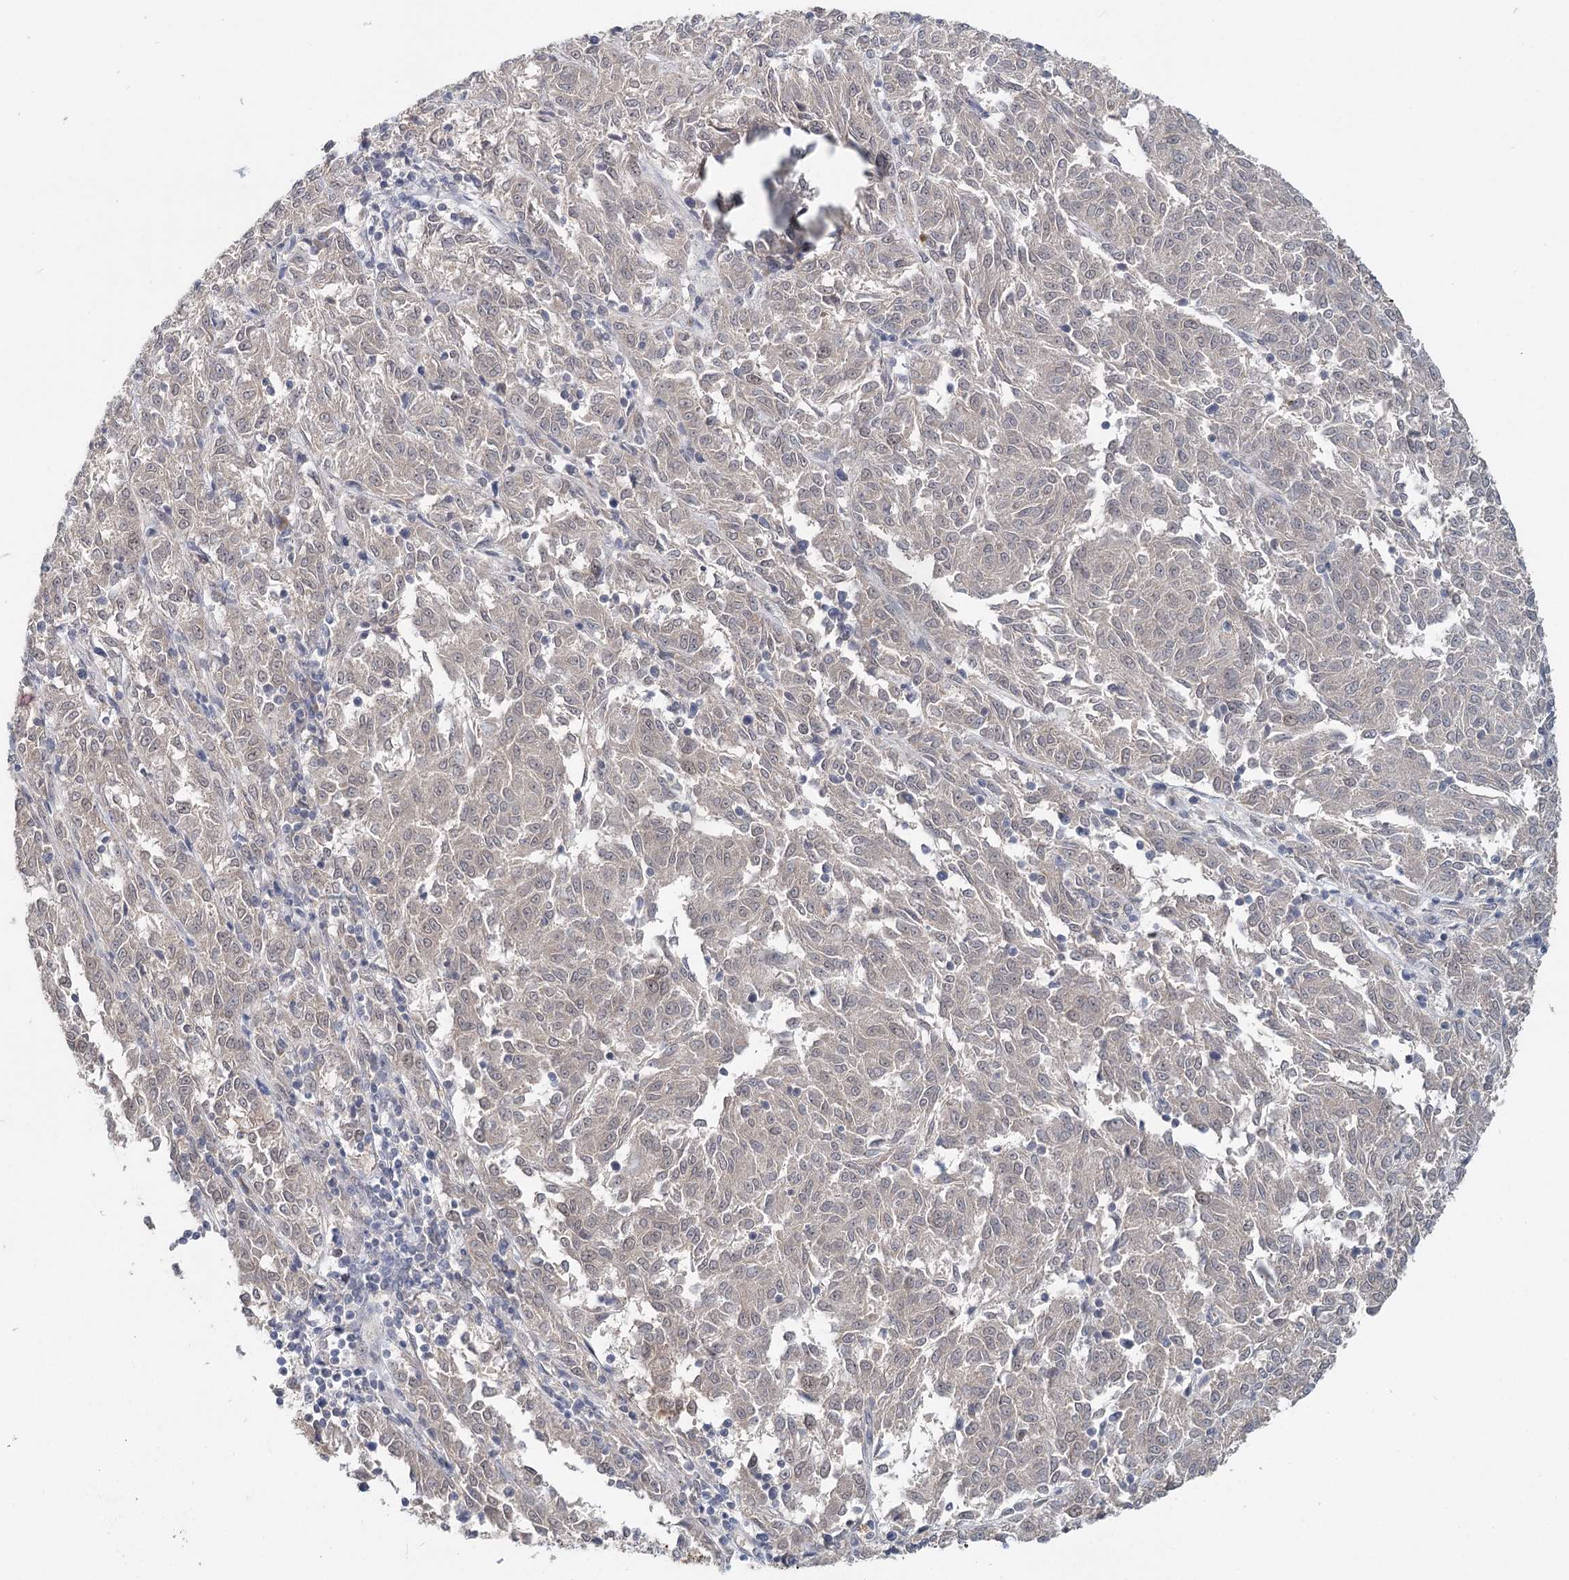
{"staining": {"intensity": "negative", "quantity": "none", "location": "none"}, "tissue": "melanoma", "cell_type": "Tumor cells", "image_type": "cancer", "snomed": [{"axis": "morphology", "description": "Malignant melanoma, NOS"}, {"axis": "topography", "description": "Skin"}], "caption": "Histopathology image shows no protein expression in tumor cells of melanoma tissue.", "gene": "FBXO7", "patient": {"sex": "female", "age": 72}}